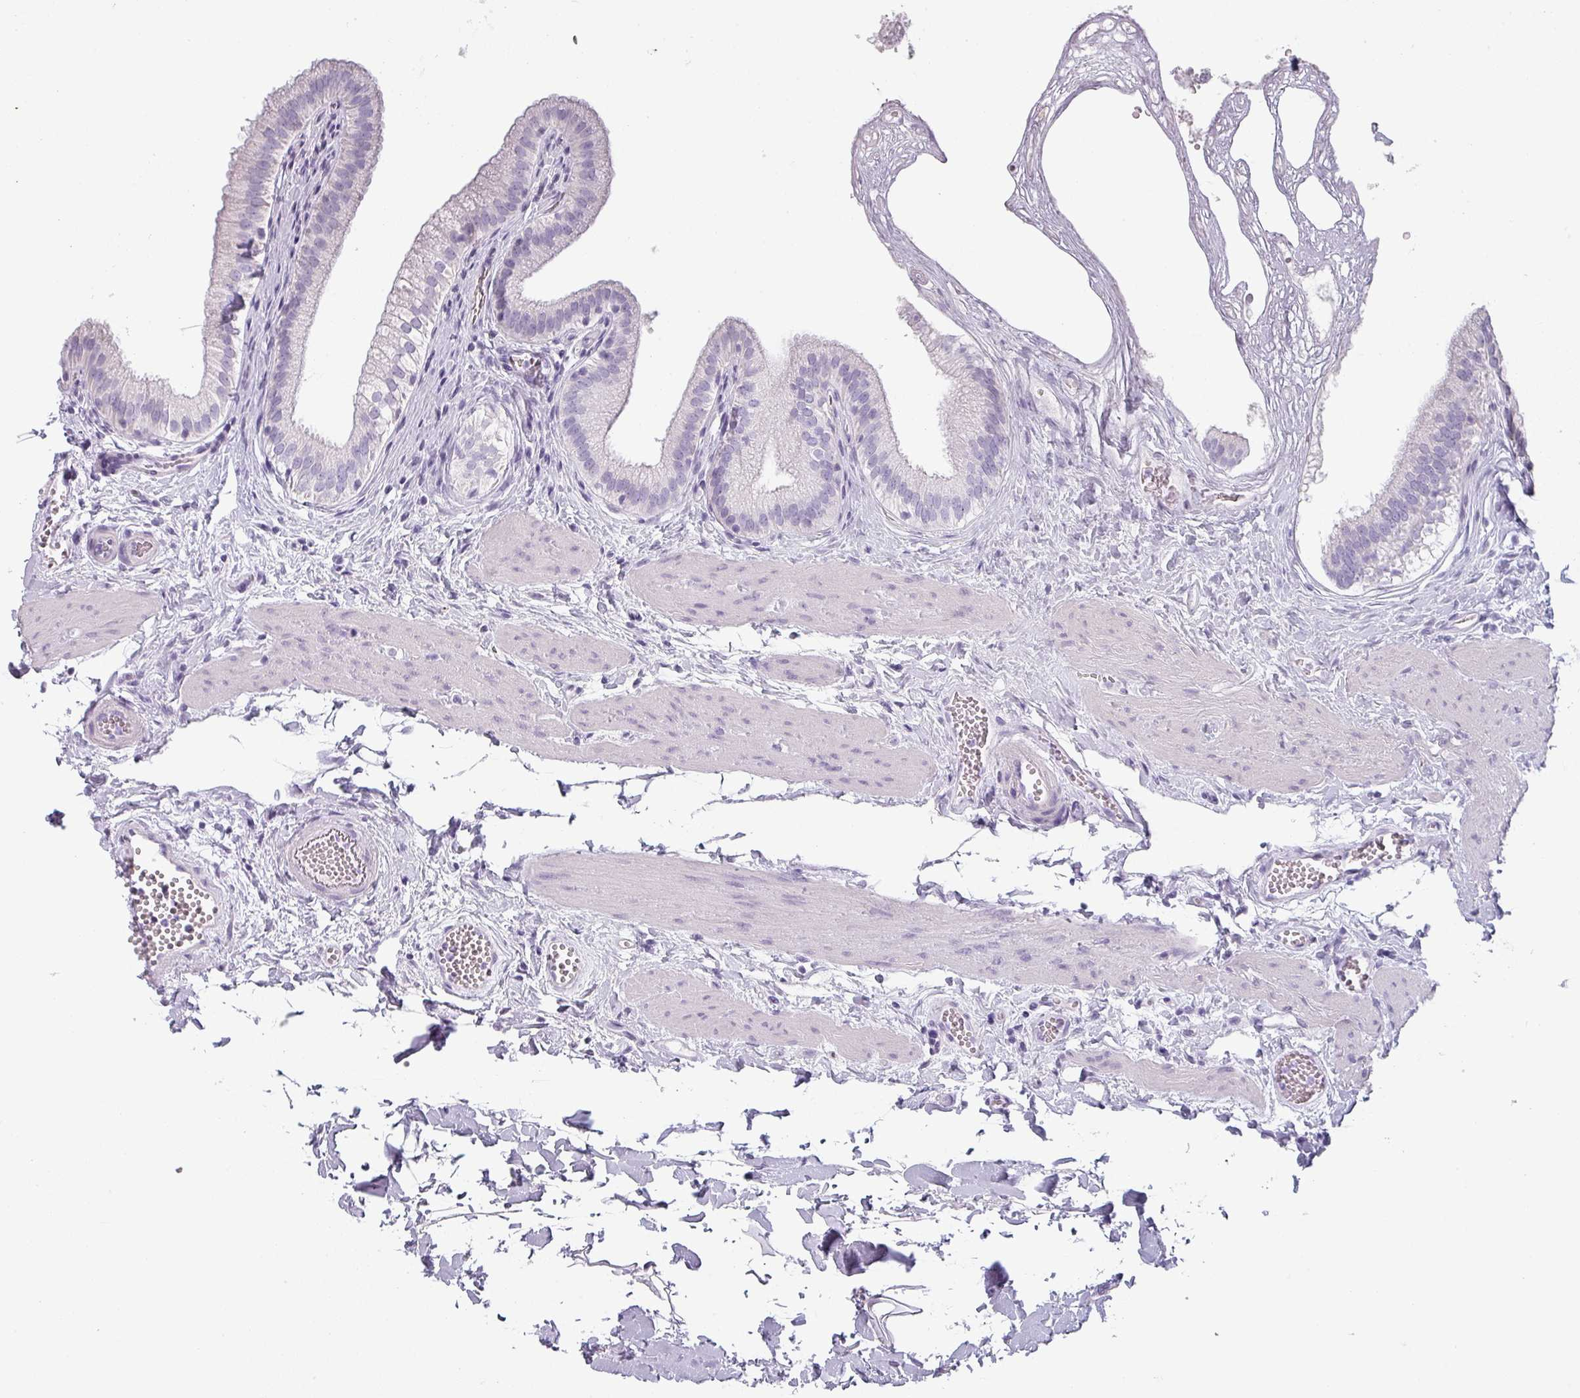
{"staining": {"intensity": "negative", "quantity": "none", "location": "none"}, "tissue": "gallbladder", "cell_type": "Glandular cells", "image_type": "normal", "snomed": [{"axis": "morphology", "description": "Normal tissue, NOS"}, {"axis": "topography", "description": "Gallbladder"}], "caption": "Immunohistochemistry (IHC) image of normal gallbladder: gallbladder stained with DAB demonstrates no significant protein positivity in glandular cells. (DAB immunohistochemistry with hematoxylin counter stain).", "gene": "SFTPA1", "patient": {"sex": "female", "age": 54}}